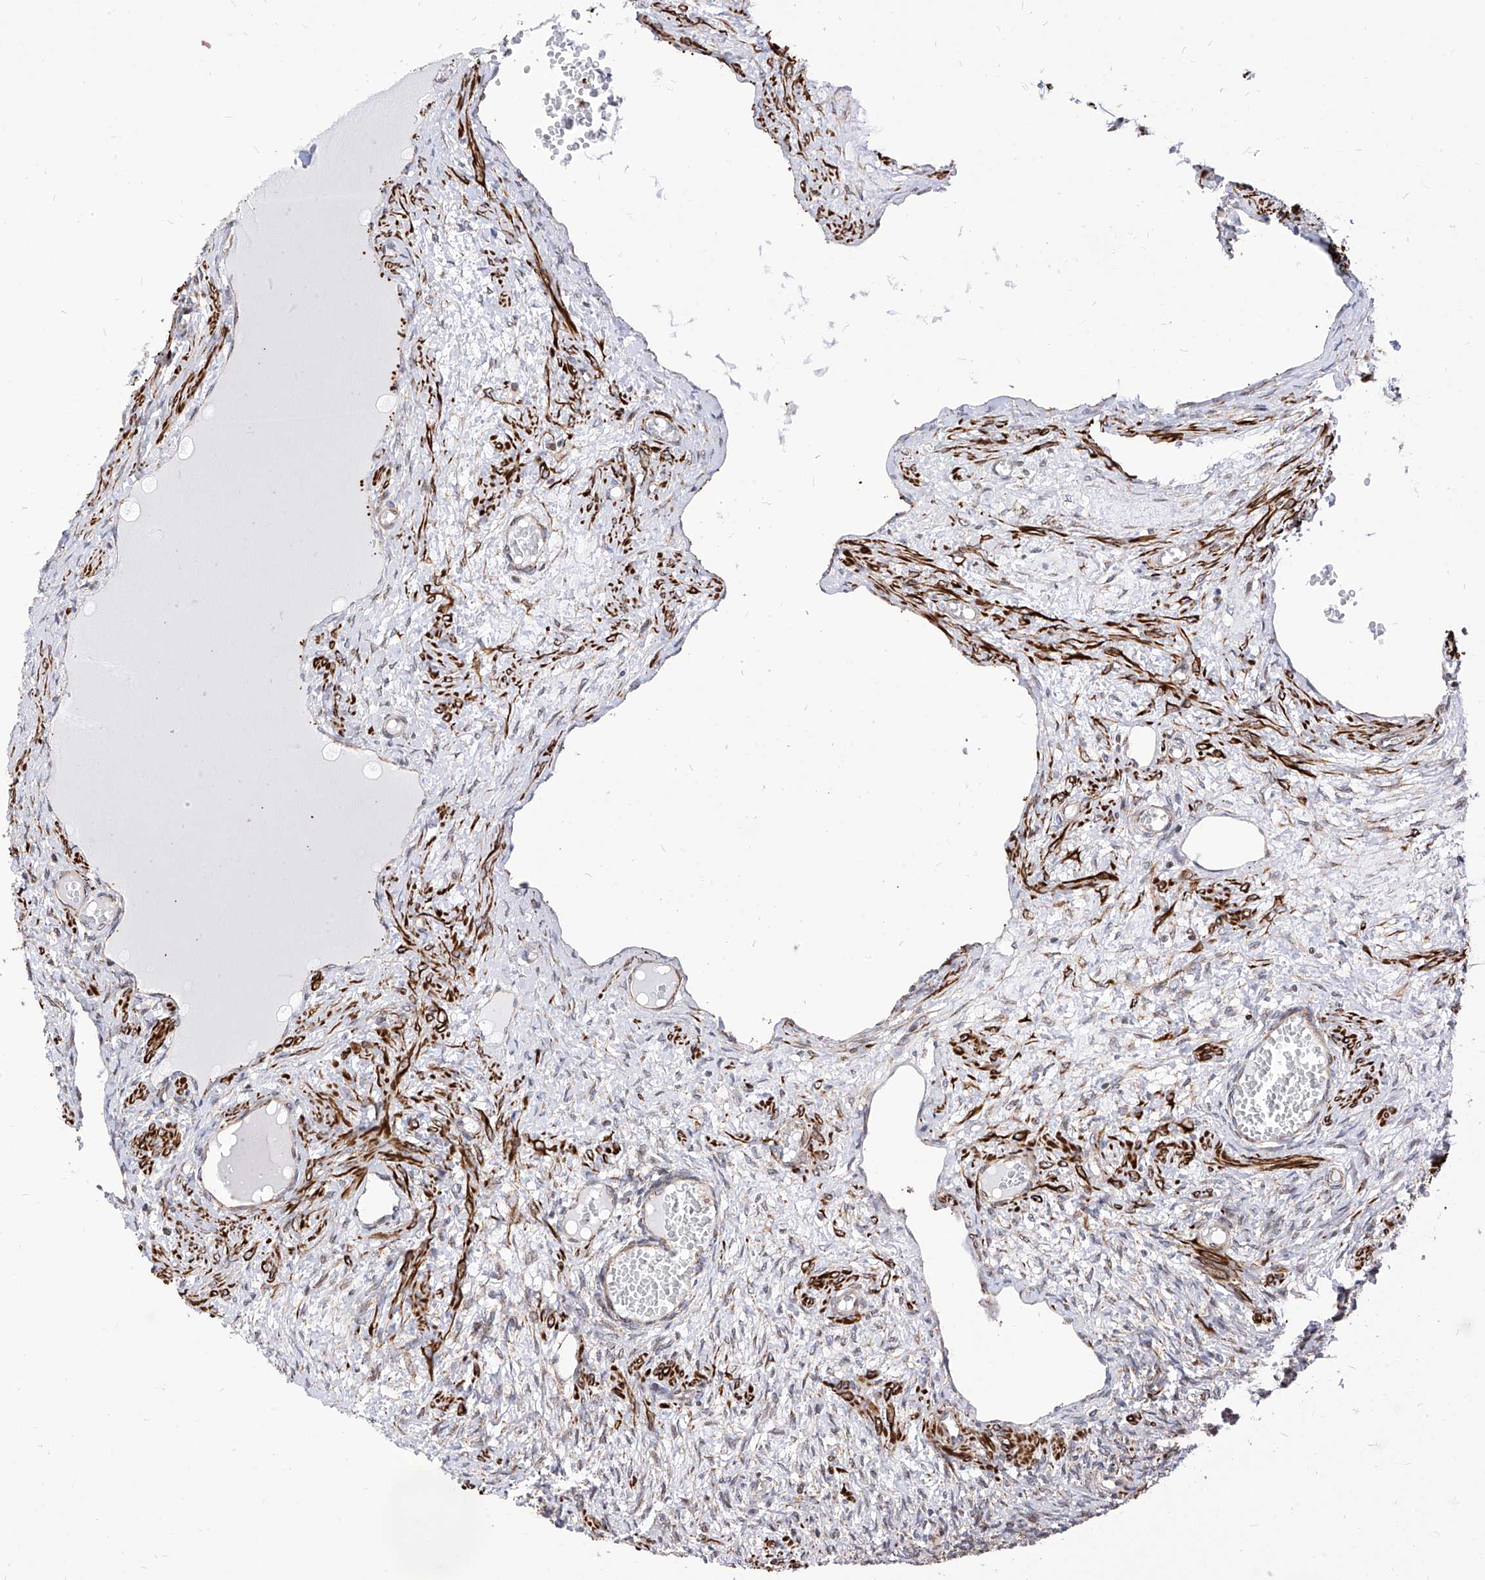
{"staining": {"intensity": "weak", "quantity": "<25%", "location": "cytoplasmic/membranous"}, "tissue": "ovary", "cell_type": "Ovarian stroma cells", "image_type": "normal", "snomed": [{"axis": "morphology", "description": "Normal tissue, NOS"}, {"axis": "topography", "description": "Ovary"}], "caption": "Immunohistochemical staining of unremarkable ovary demonstrates no significant positivity in ovarian stroma cells.", "gene": "TTLL8", "patient": {"sex": "female", "age": 27}}